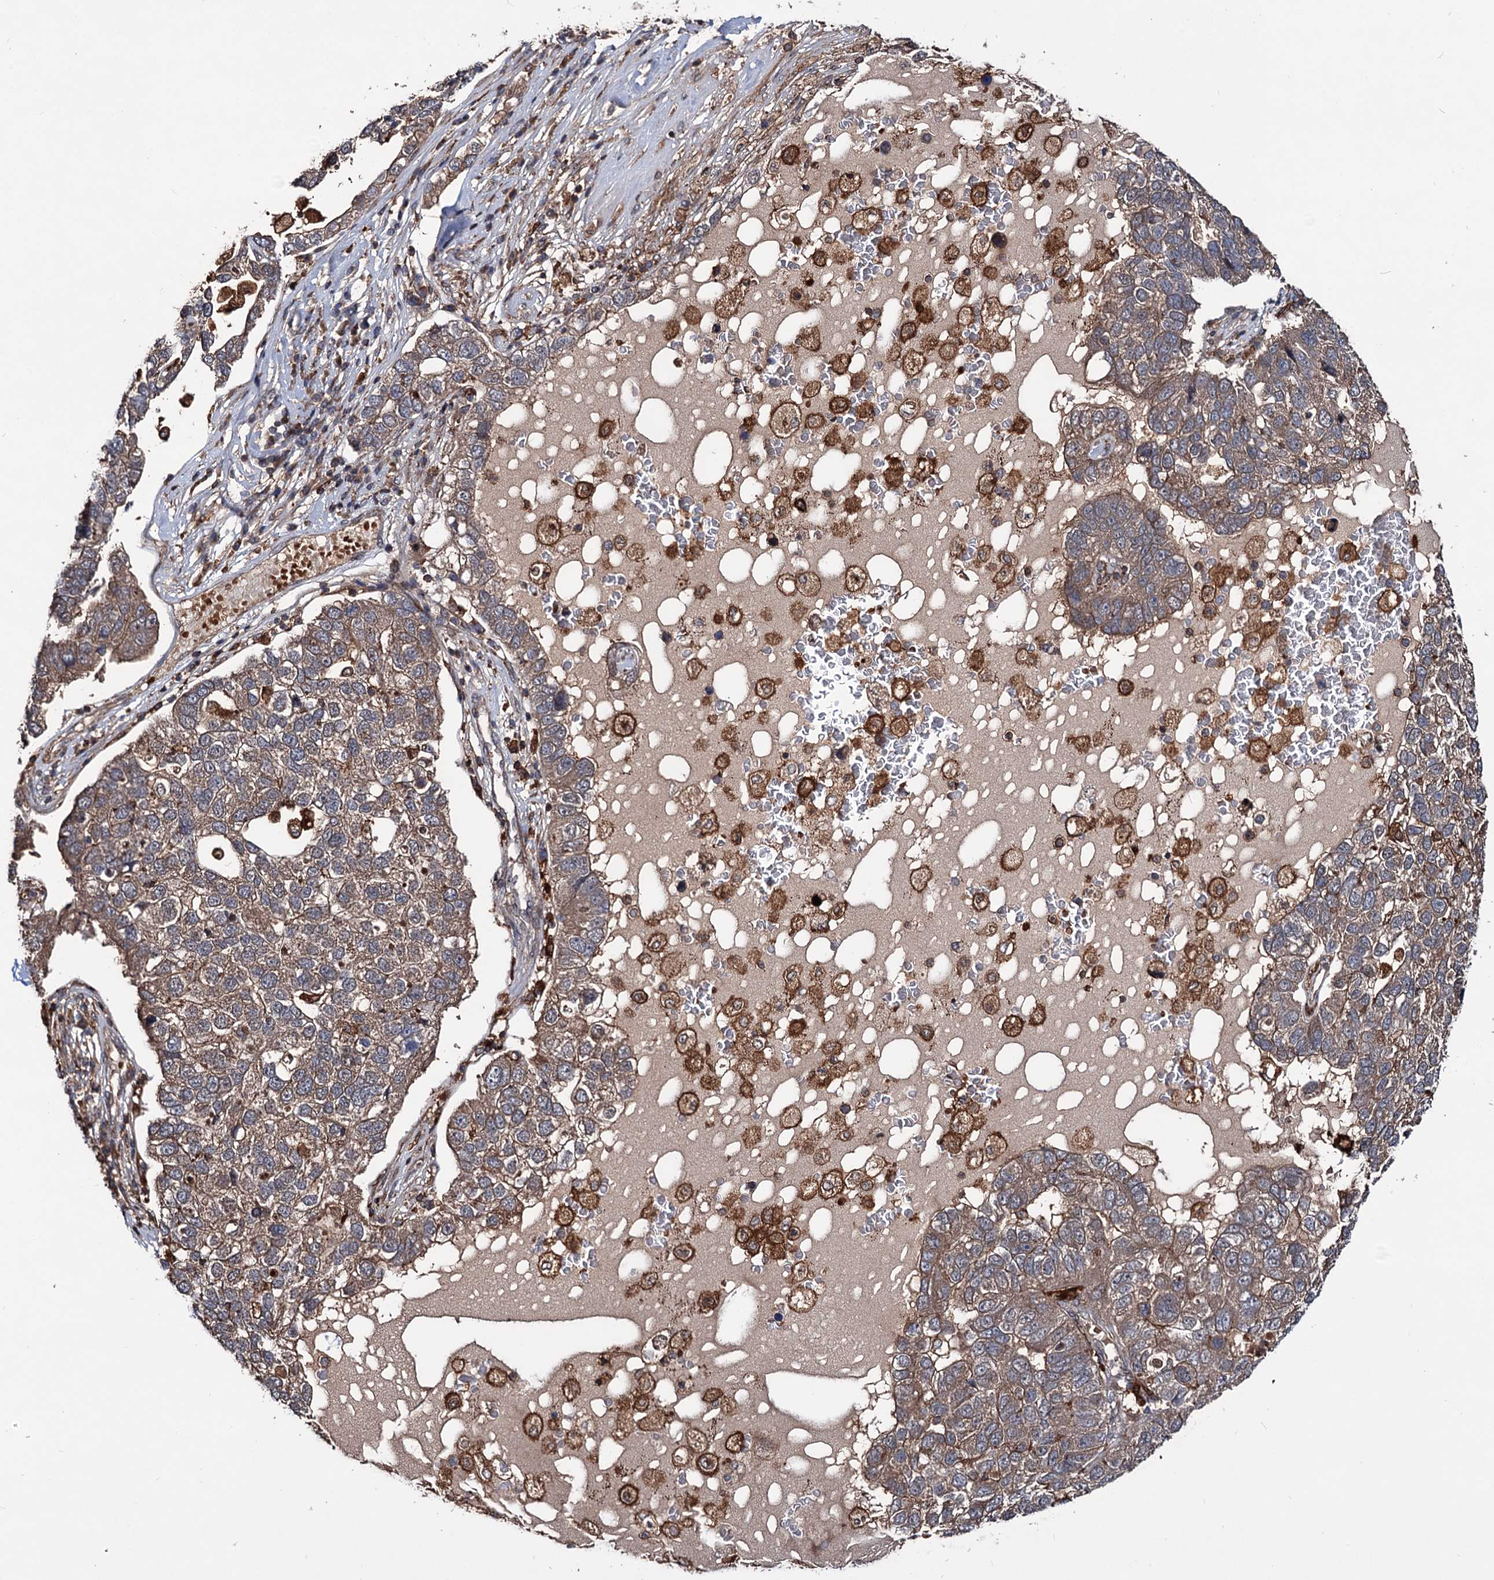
{"staining": {"intensity": "moderate", "quantity": ">75%", "location": "cytoplasmic/membranous"}, "tissue": "pancreatic cancer", "cell_type": "Tumor cells", "image_type": "cancer", "snomed": [{"axis": "morphology", "description": "Adenocarcinoma, NOS"}, {"axis": "topography", "description": "Pancreas"}], "caption": "IHC (DAB (3,3'-diaminobenzidine)) staining of pancreatic adenocarcinoma exhibits moderate cytoplasmic/membranous protein positivity in approximately >75% of tumor cells.", "gene": "GRIP1", "patient": {"sex": "female", "age": 61}}